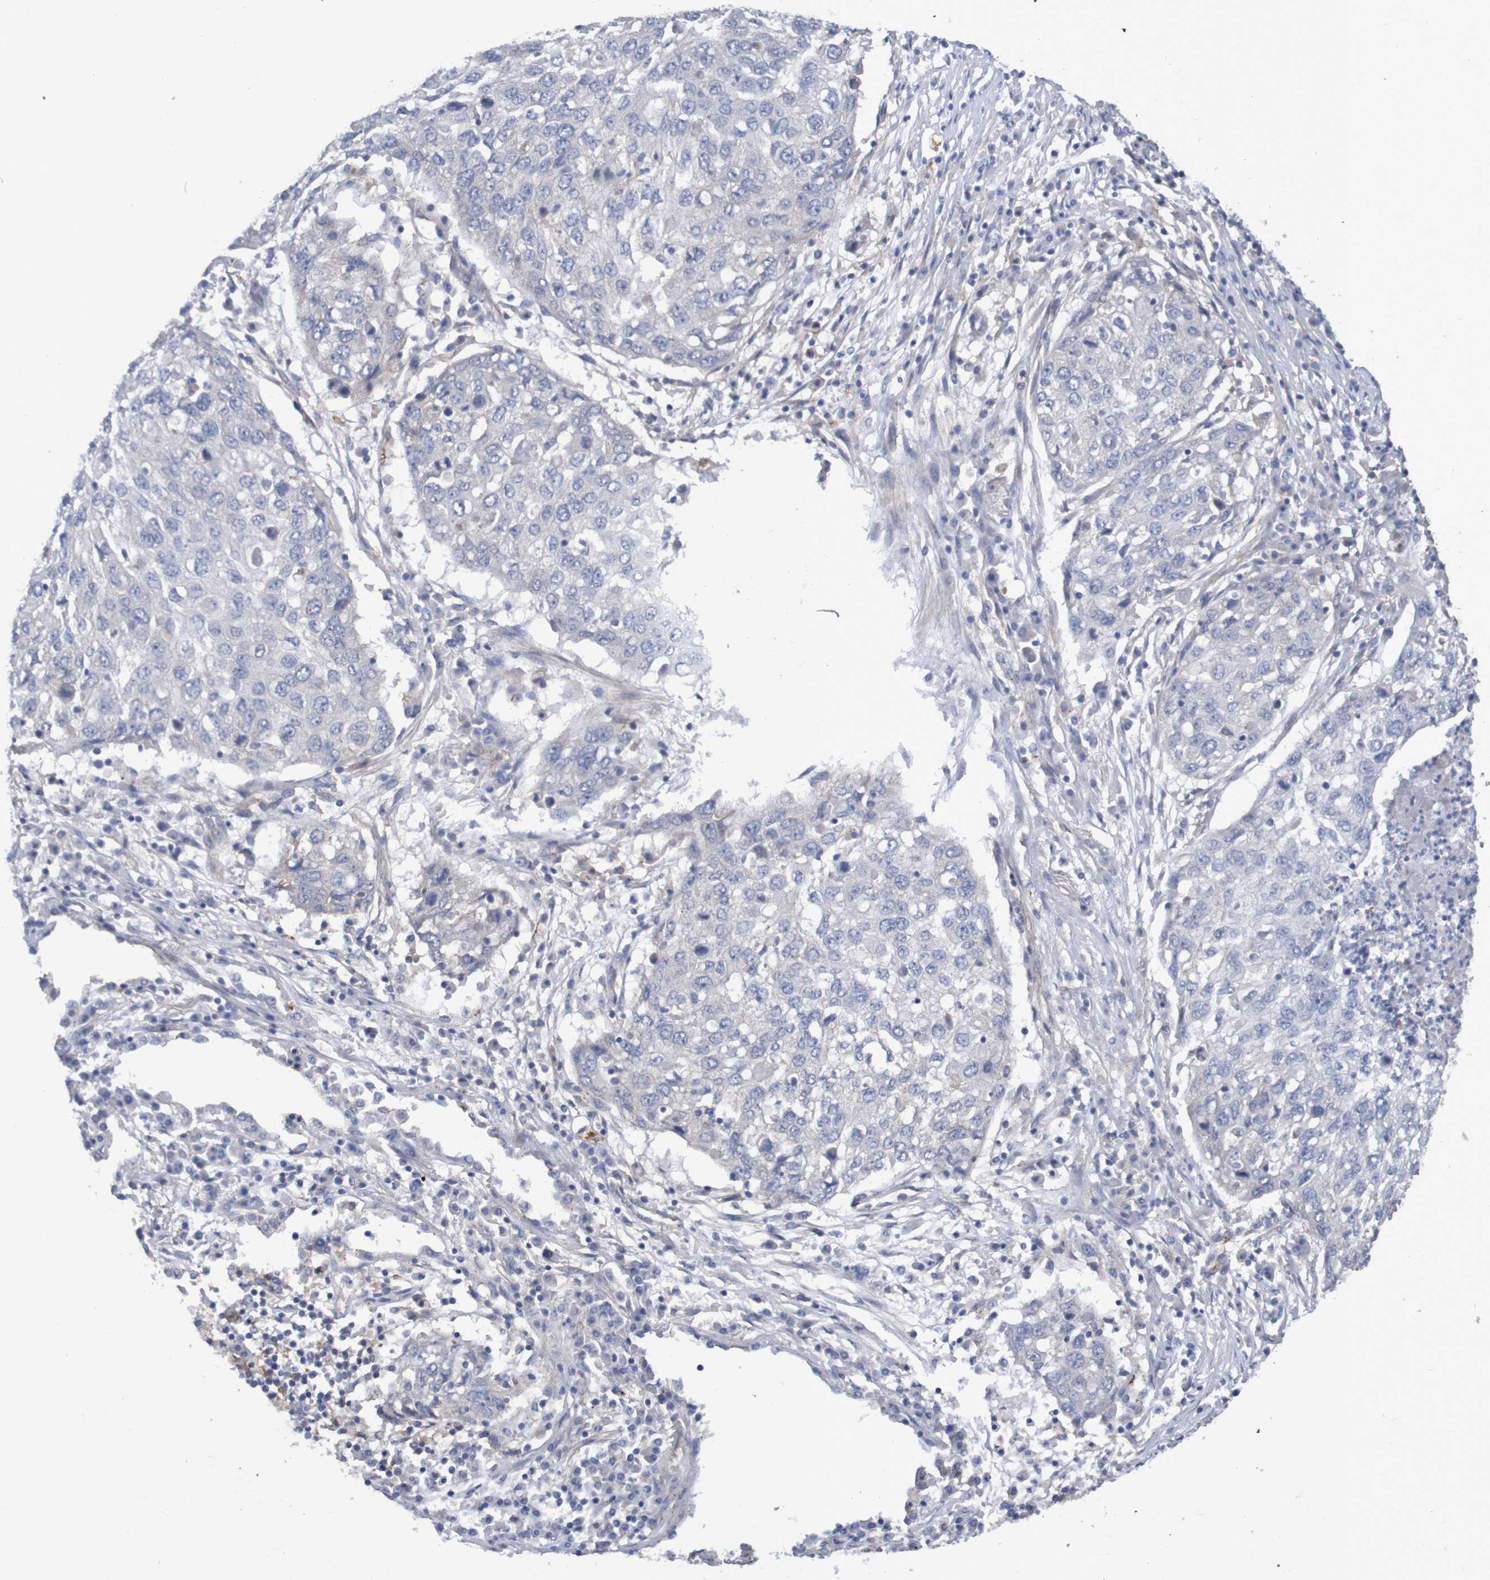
{"staining": {"intensity": "negative", "quantity": "none", "location": "none"}, "tissue": "lung cancer", "cell_type": "Tumor cells", "image_type": "cancer", "snomed": [{"axis": "morphology", "description": "Squamous cell carcinoma, NOS"}, {"axis": "topography", "description": "Lung"}], "caption": "Squamous cell carcinoma (lung) was stained to show a protein in brown. There is no significant expression in tumor cells. The staining is performed using DAB (3,3'-diaminobenzidine) brown chromogen with nuclei counter-stained in using hematoxylin.", "gene": "NECTIN2", "patient": {"sex": "female", "age": 63}}